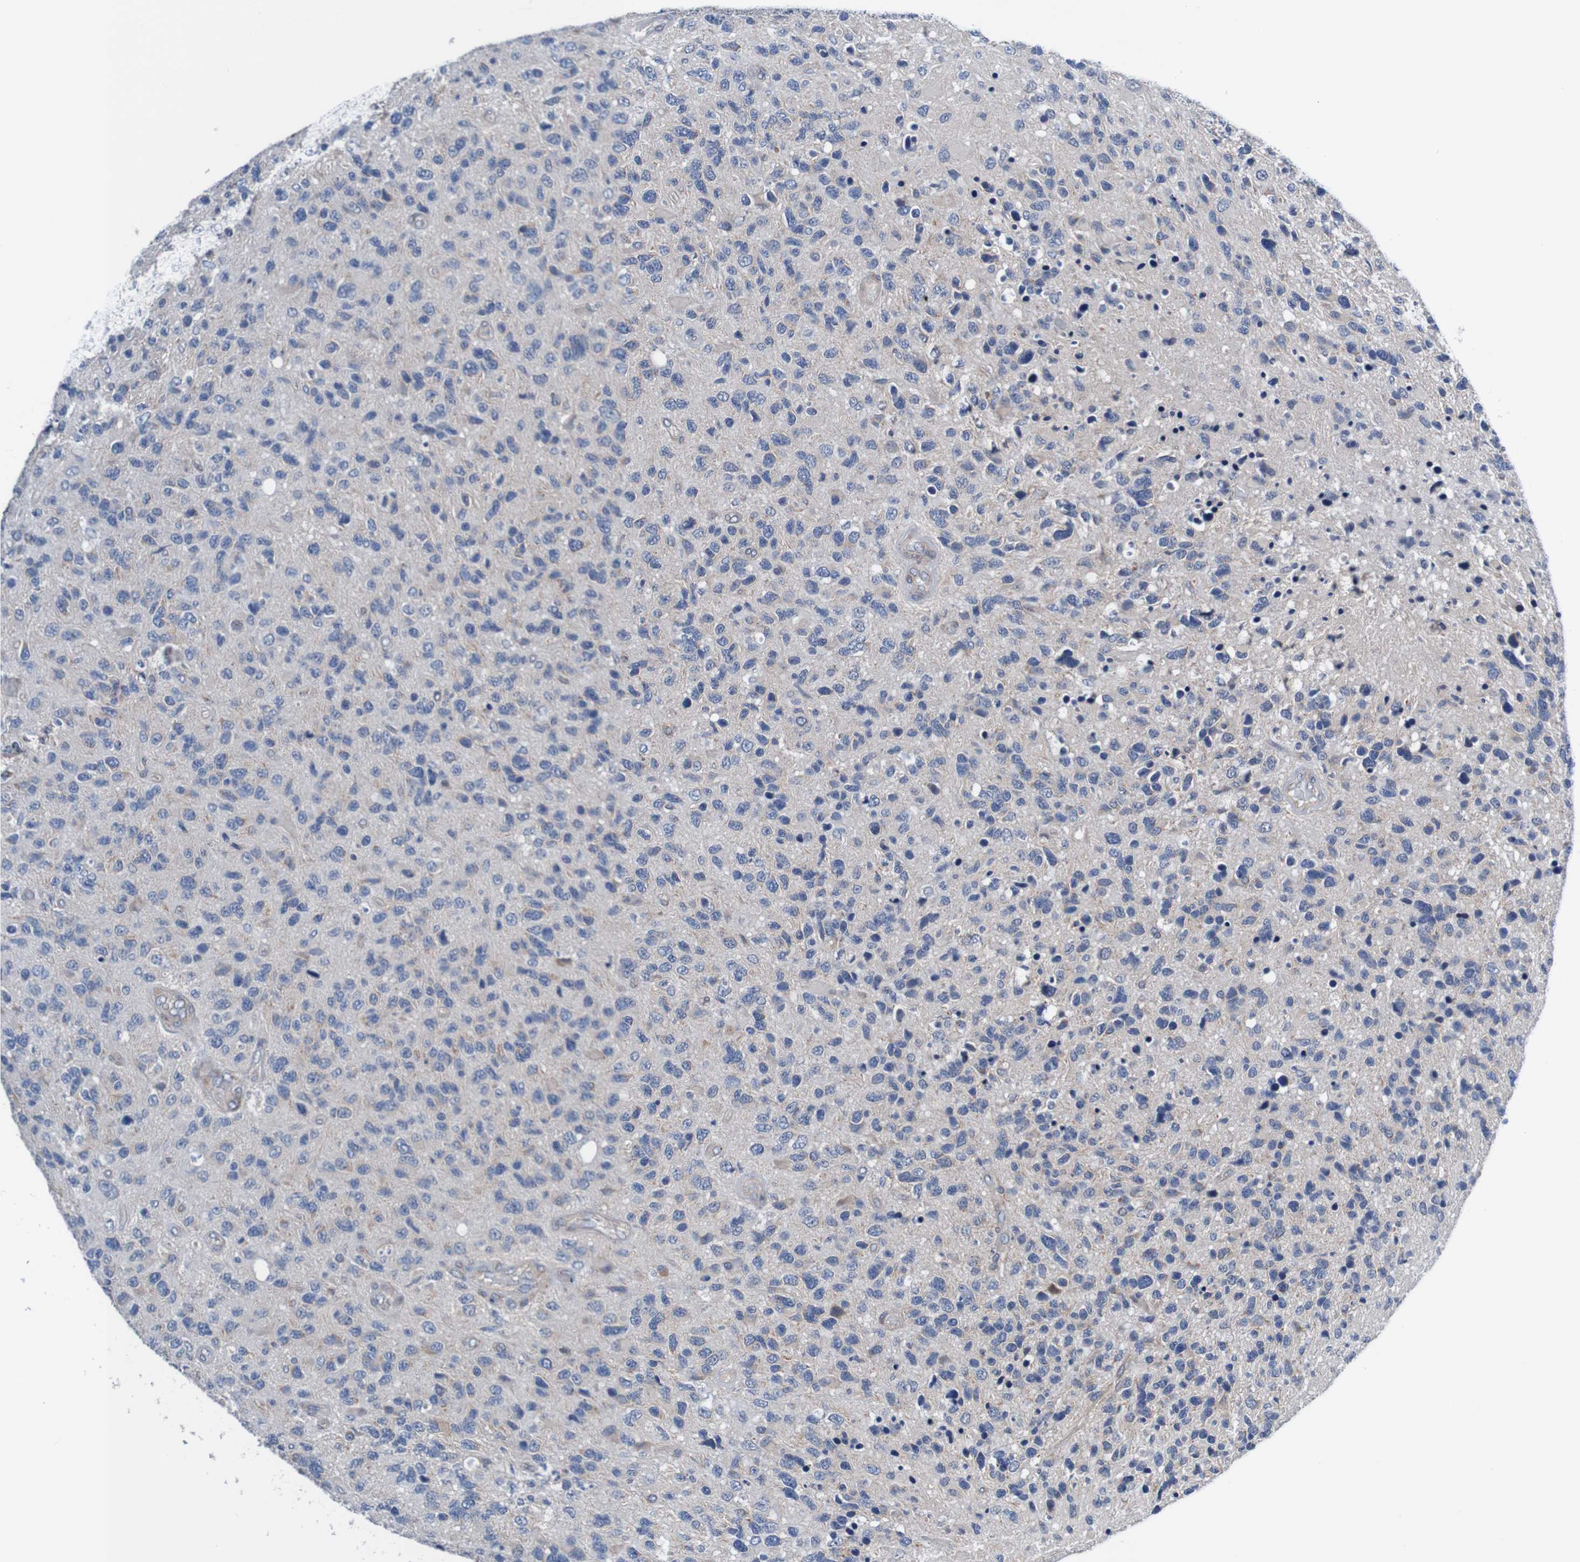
{"staining": {"intensity": "negative", "quantity": "none", "location": "none"}, "tissue": "glioma", "cell_type": "Tumor cells", "image_type": "cancer", "snomed": [{"axis": "morphology", "description": "Glioma, malignant, High grade"}, {"axis": "topography", "description": "Brain"}], "caption": "Immunohistochemical staining of human glioma shows no significant positivity in tumor cells. The staining is performed using DAB (3,3'-diaminobenzidine) brown chromogen with nuclei counter-stained in using hematoxylin.", "gene": "CPED1", "patient": {"sex": "female", "age": 58}}